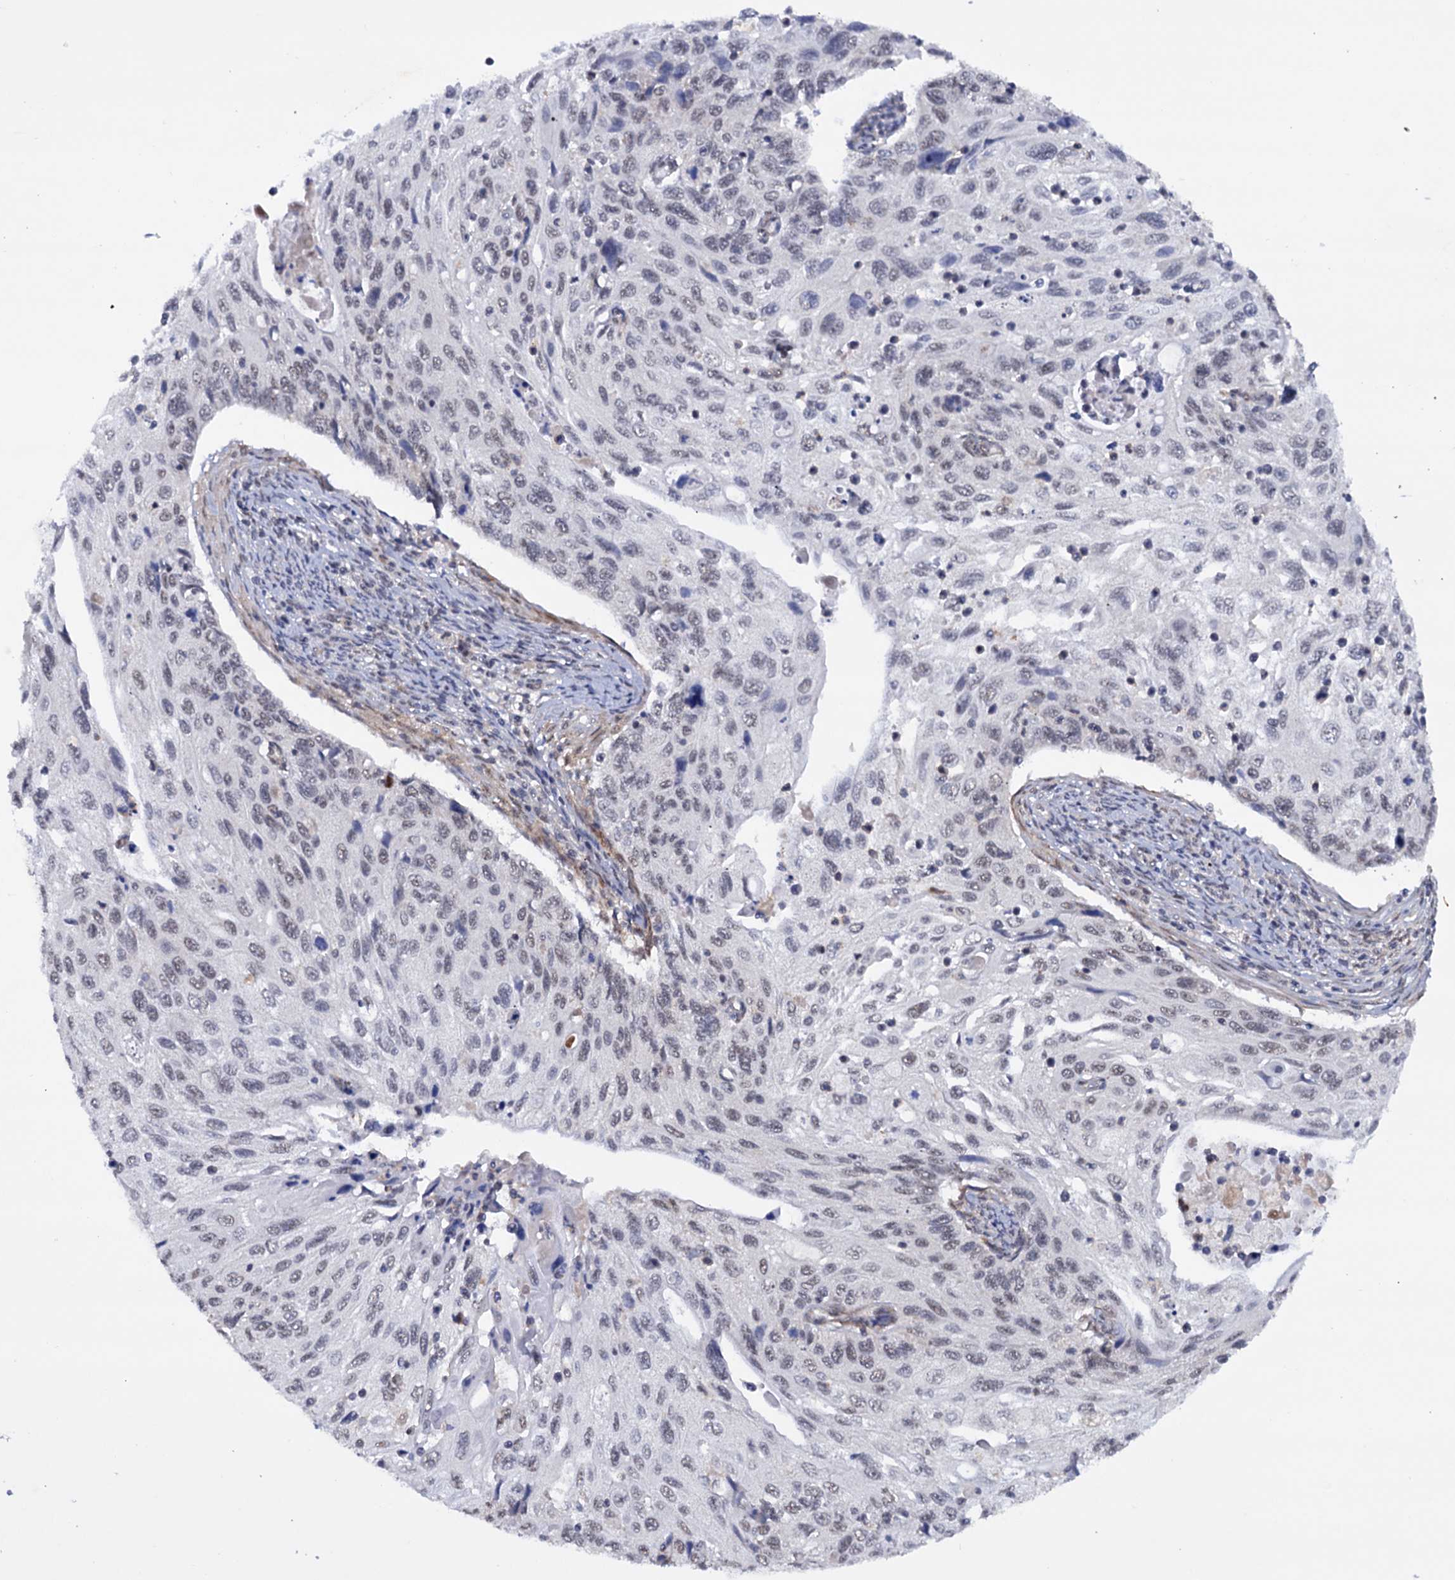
{"staining": {"intensity": "weak", "quantity": "<25%", "location": "nuclear"}, "tissue": "cervical cancer", "cell_type": "Tumor cells", "image_type": "cancer", "snomed": [{"axis": "morphology", "description": "Squamous cell carcinoma, NOS"}, {"axis": "topography", "description": "Cervix"}], "caption": "Micrograph shows no significant protein positivity in tumor cells of cervical squamous cell carcinoma. (DAB IHC, high magnification).", "gene": "TBC1D12", "patient": {"sex": "female", "age": 70}}